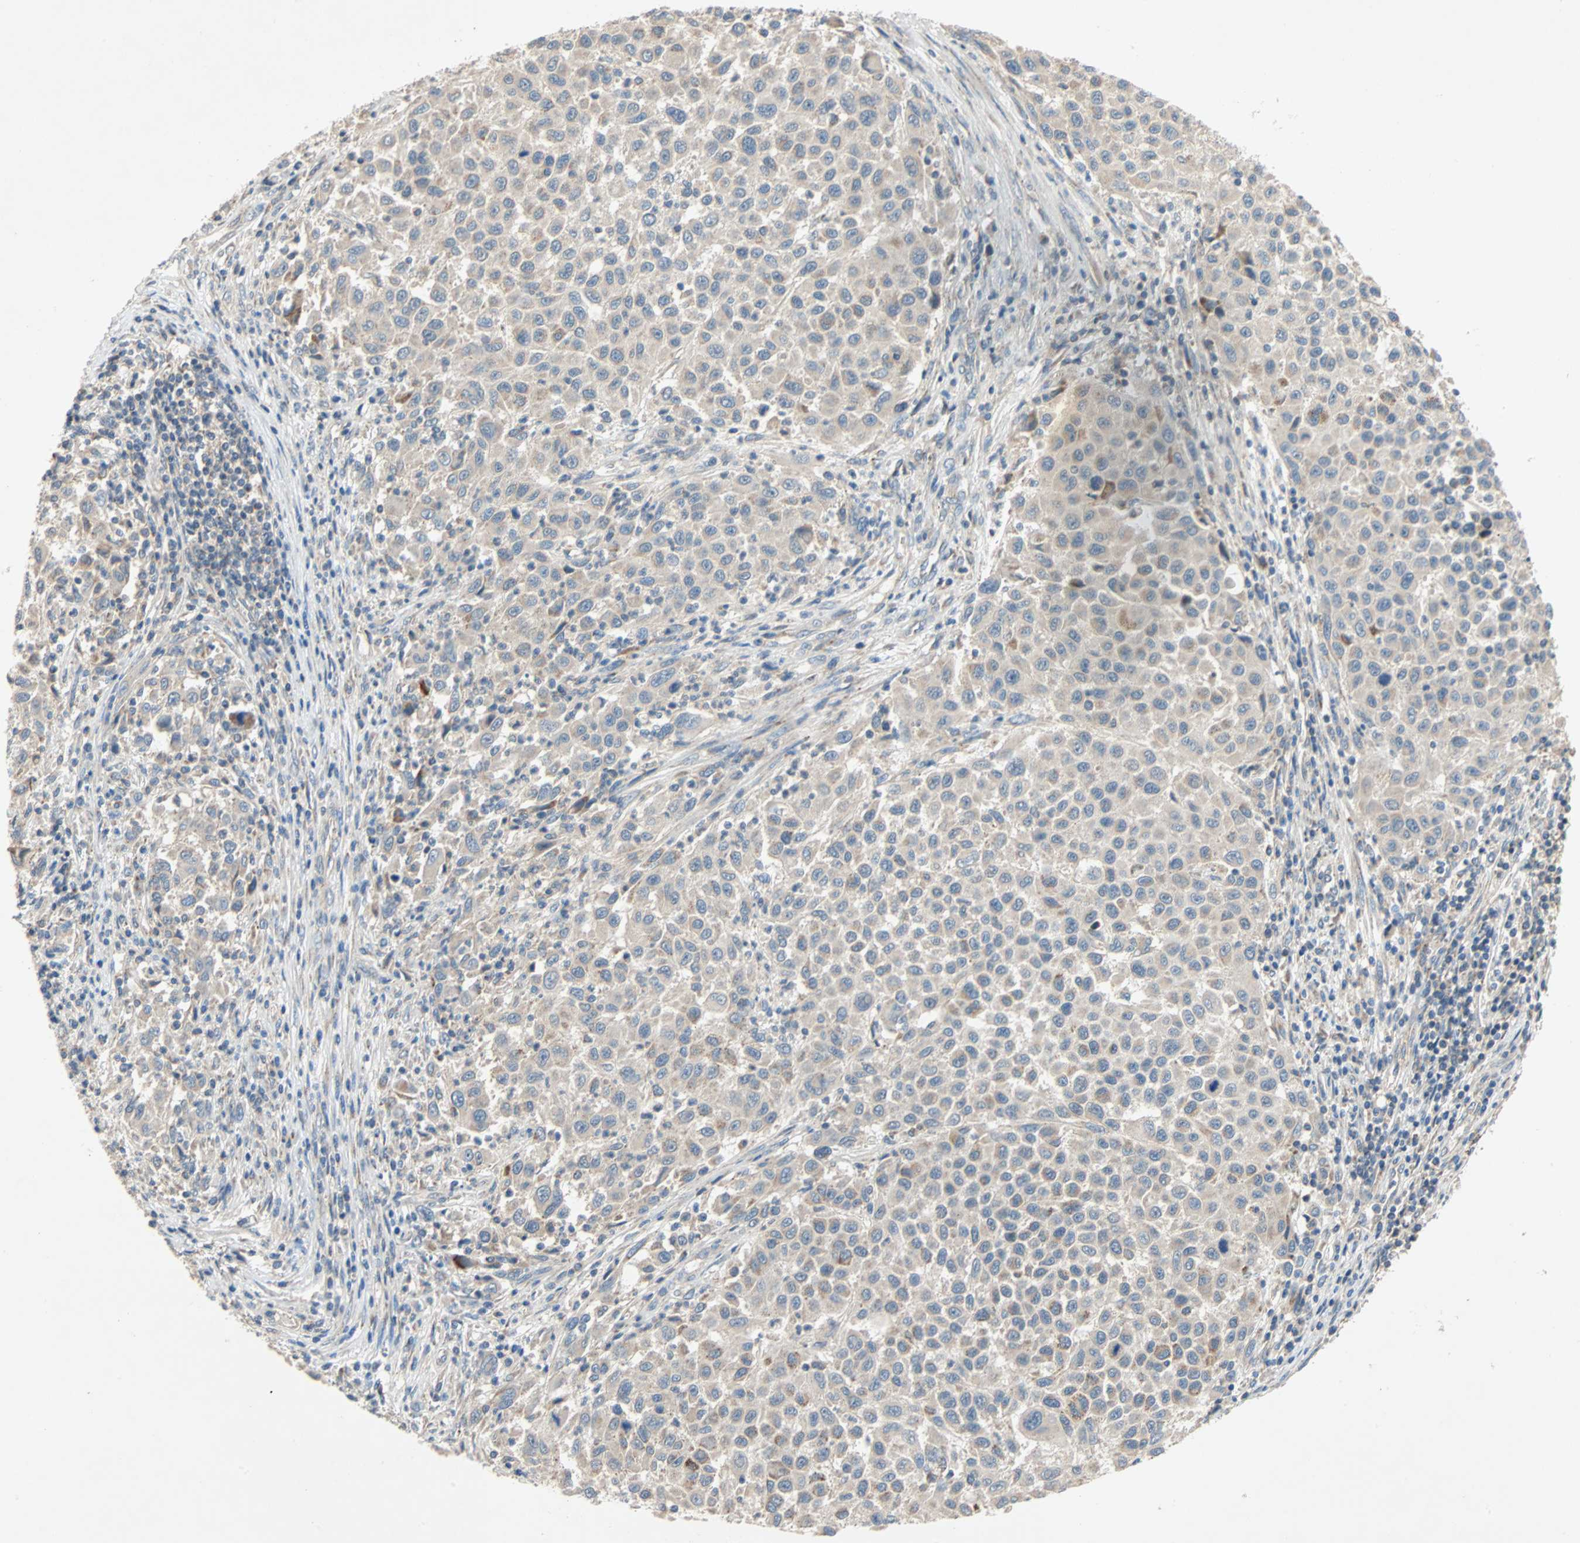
{"staining": {"intensity": "weak", "quantity": "25%-75%", "location": "cytoplasmic/membranous"}, "tissue": "melanoma", "cell_type": "Tumor cells", "image_type": "cancer", "snomed": [{"axis": "morphology", "description": "Malignant melanoma, Metastatic site"}, {"axis": "topography", "description": "Lymph node"}], "caption": "Immunohistochemical staining of malignant melanoma (metastatic site) shows low levels of weak cytoplasmic/membranous protein staining in approximately 25%-75% of tumor cells.", "gene": "XYLT1", "patient": {"sex": "male", "age": 61}}